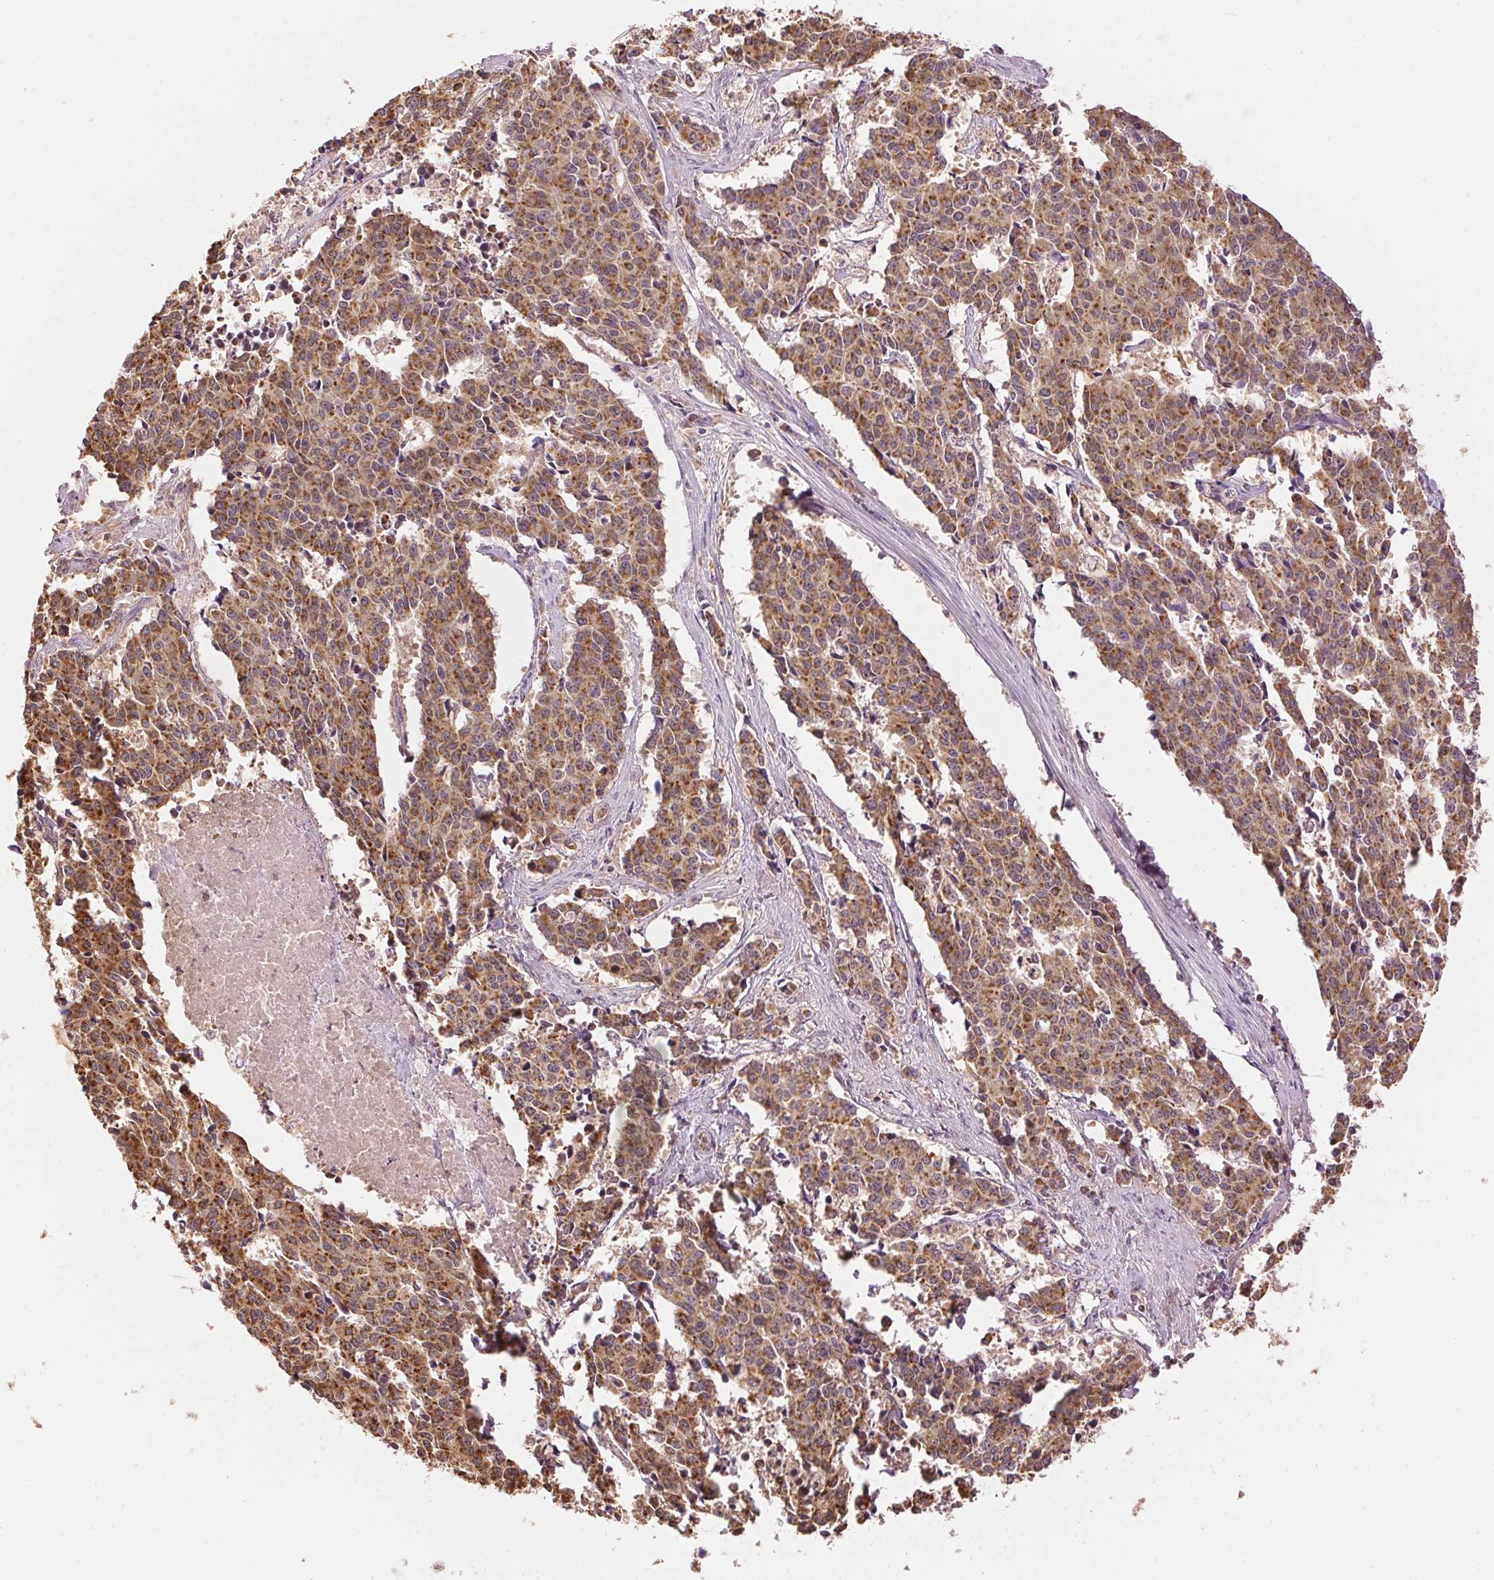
{"staining": {"intensity": "moderate", "quantity": ">75%", "location": "cytoplasmic/membranous"}, "tissue": "cervical cancer", "cell_type": "Tumor cells", "image_type": "cancer", "snomed": [{"axis": "morphology", "description": "Squamous cell carcinoma, NOS"}, {"axis": "topography", "description": "Cervix"}], "caption": "This is an image of IHC staining of squamous cell carcinoma (cervical), which shows moderate positivity in the cytoplasmic/membranous of tumor cells.", "gene": "ARHGAP6", "patient": {"sex": "female", "age": 28}}